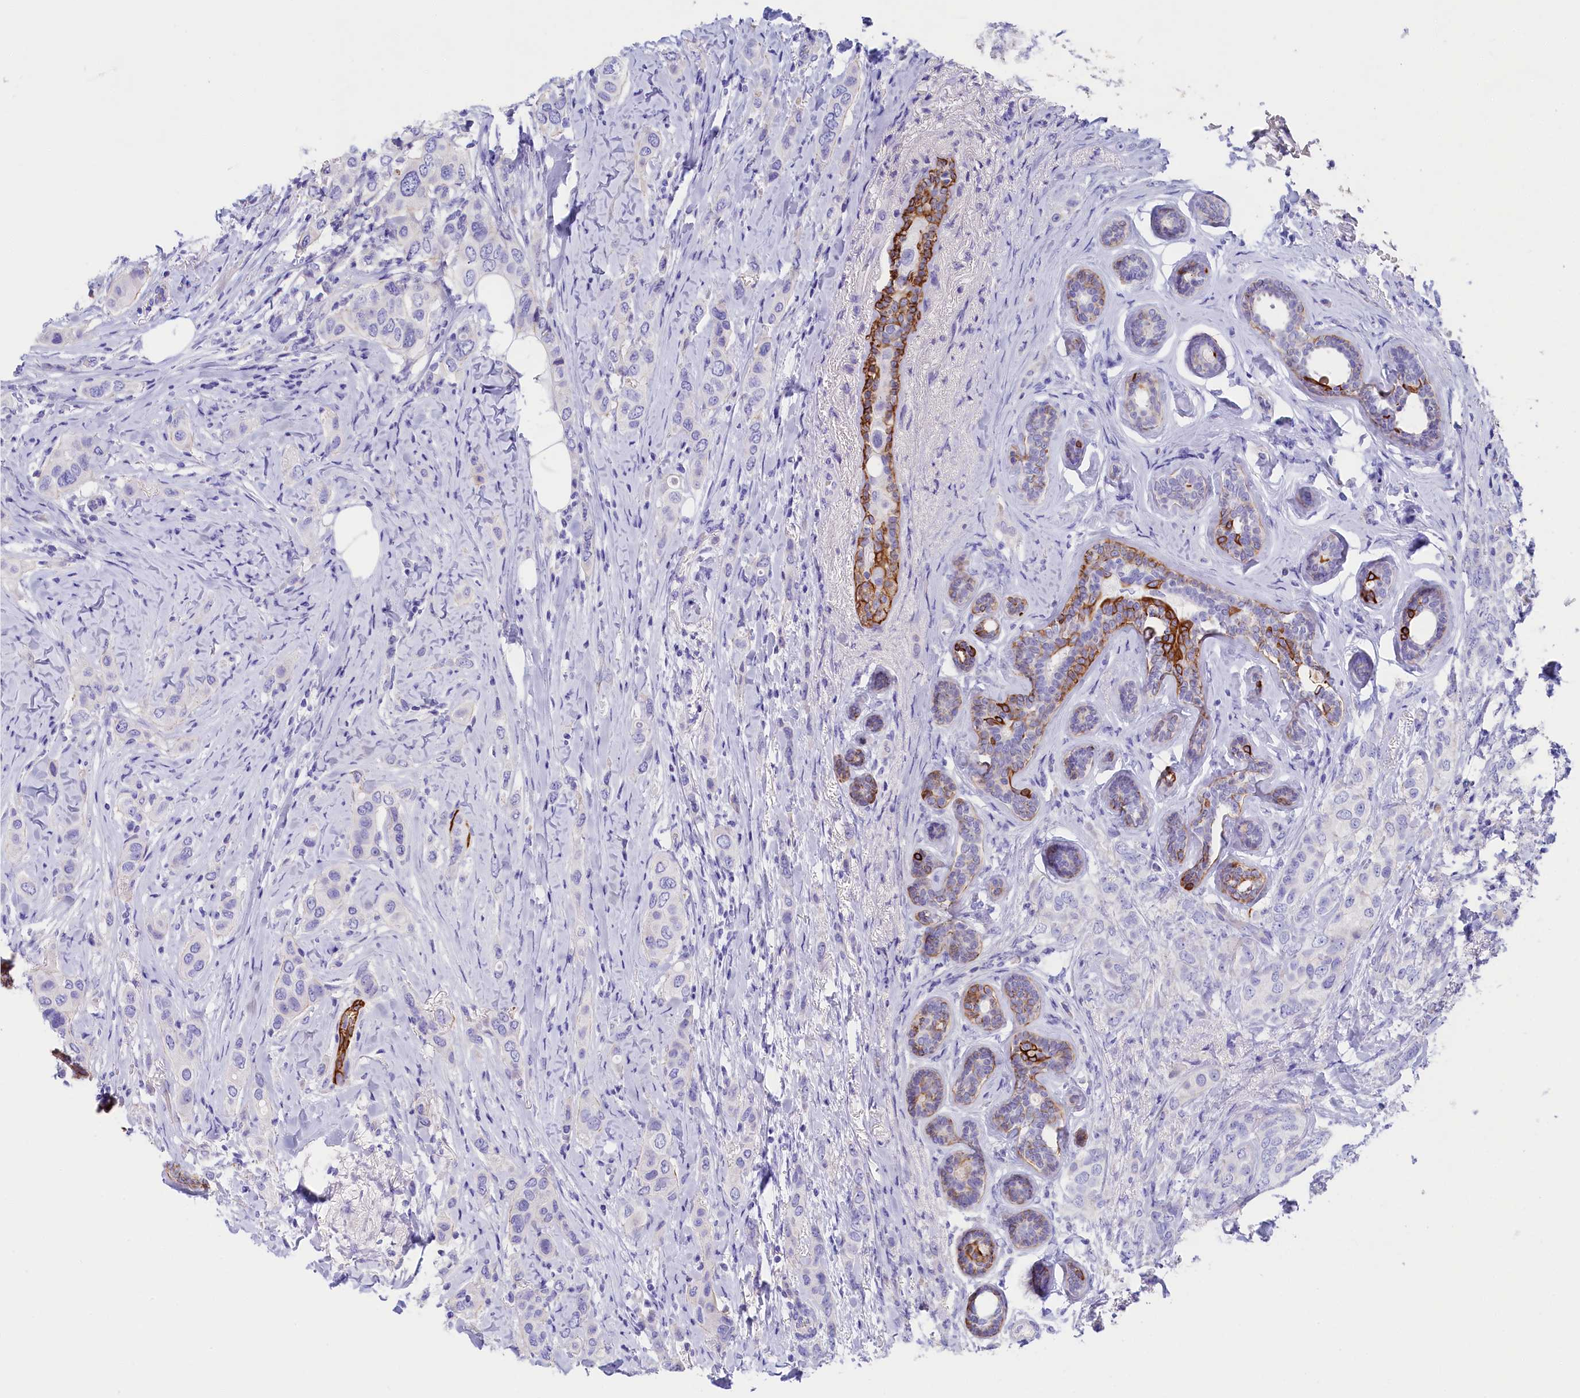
{"staining": {"intensity": "negative", "quantity": "none", "location": "none"}, "tissue": "breast cancer", "cell_type": "Tumor cells", "image_type": "cancer", "snomed": [{"axis": "morphology", "description": "Lobular carcinoma"}, {"axis": "topography", "description": "Breast"}], "caption": "An IHC image of breast cancer is shown. There is no staining in tumor cells of breast cancer.", "gene": "SULT2A1", "patient": {"sex": "female", "age": 51}}